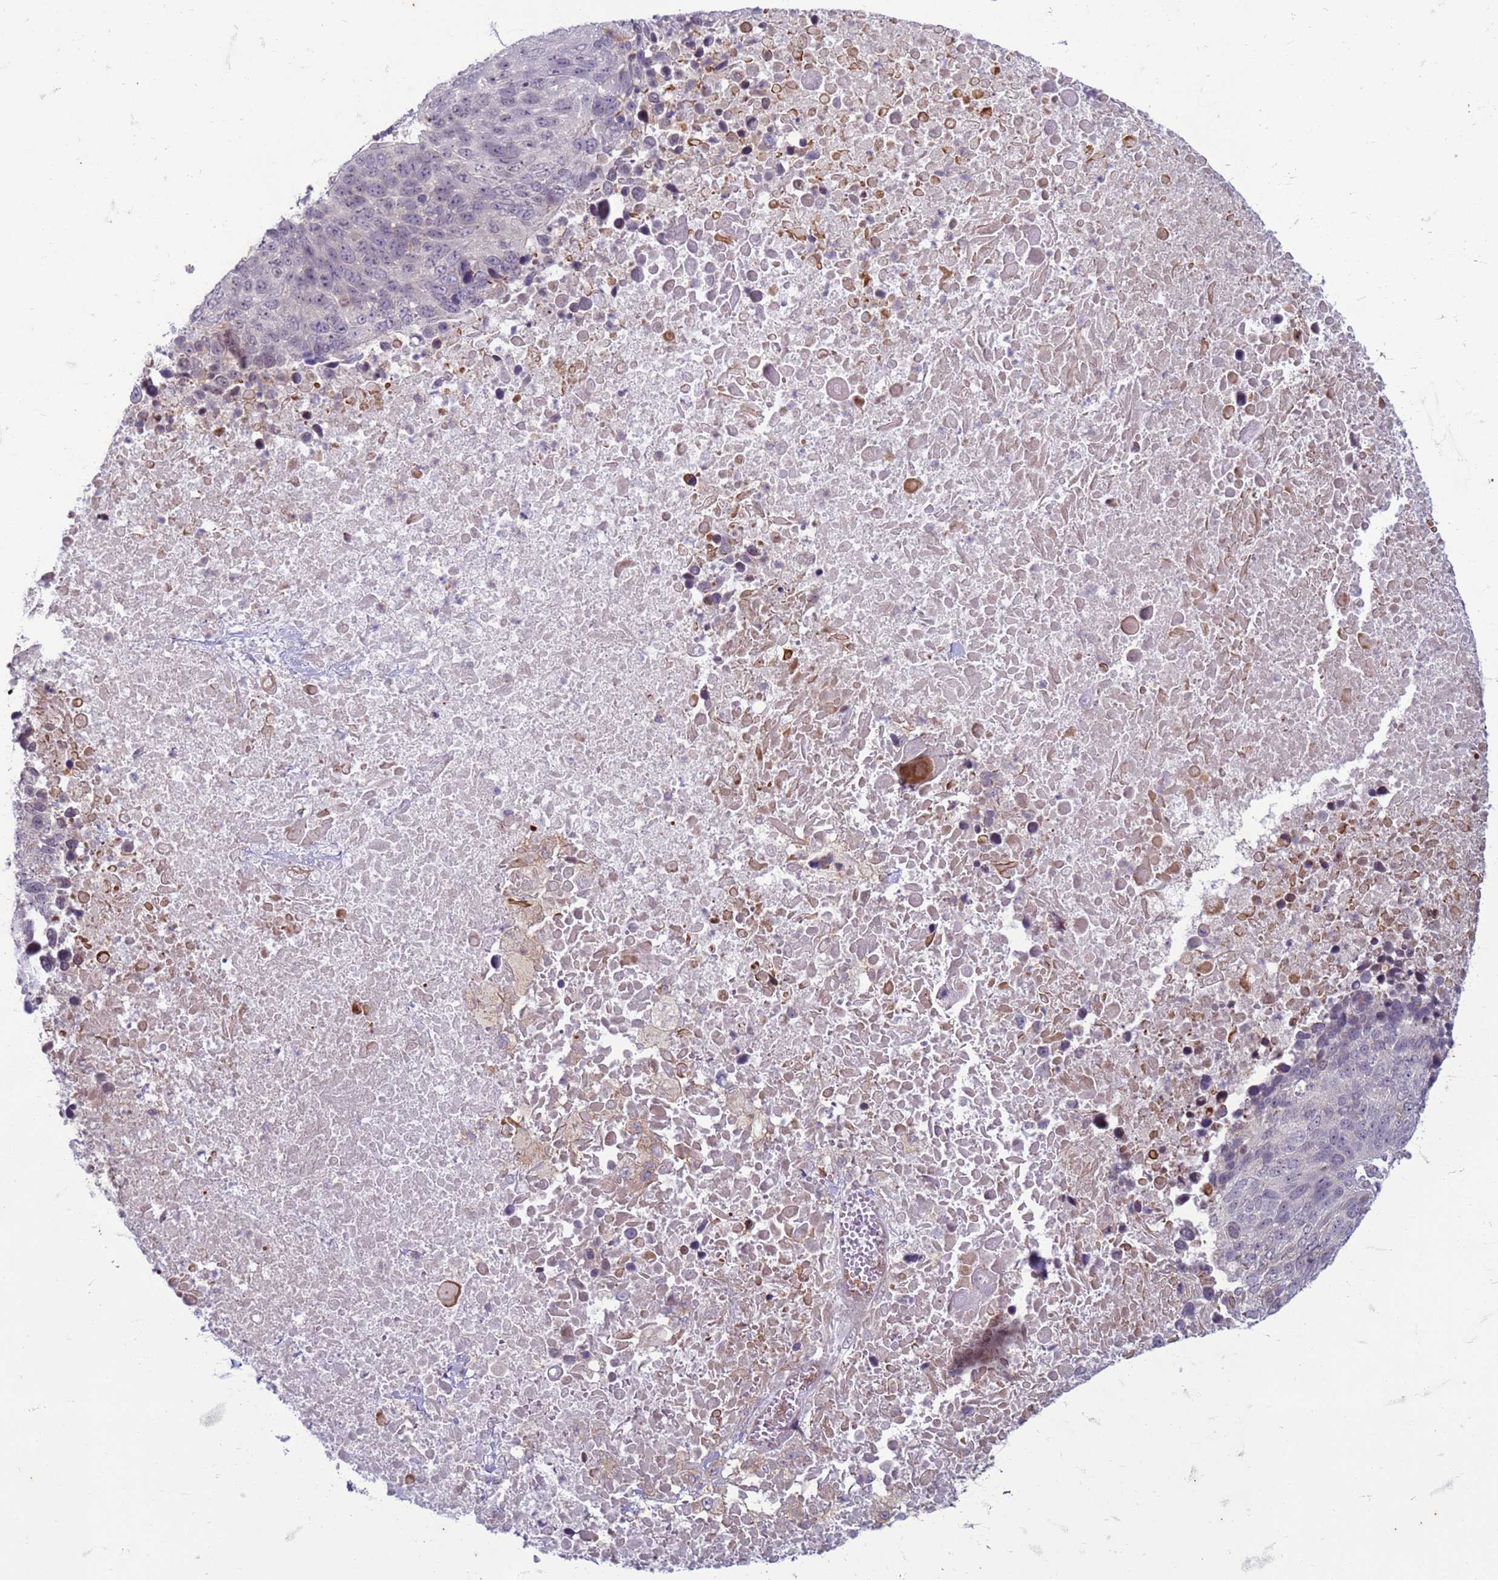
{"staining": {"intensity": "negative", "quantity": "none", "location": "none"}, "tissue": "lung cancer", "cell_type": "Tumor cells", "image_type": "cancer", "snomed": [{"axis": "morphology", "description": "Normal tissue, NOS"}, {"axis": "morphology", "description": "Squamous cell carcinoma, NOS"}, {"axis": "topography", "description": "Lymph node"}, {"axis": "topography", "description": "Lung"}], "caption": "Tumor cells show no significant staining in lung squamous cell carcinoma.", "gene": "SLC15A3", "patient": {"sex": "male", "age": 66}}